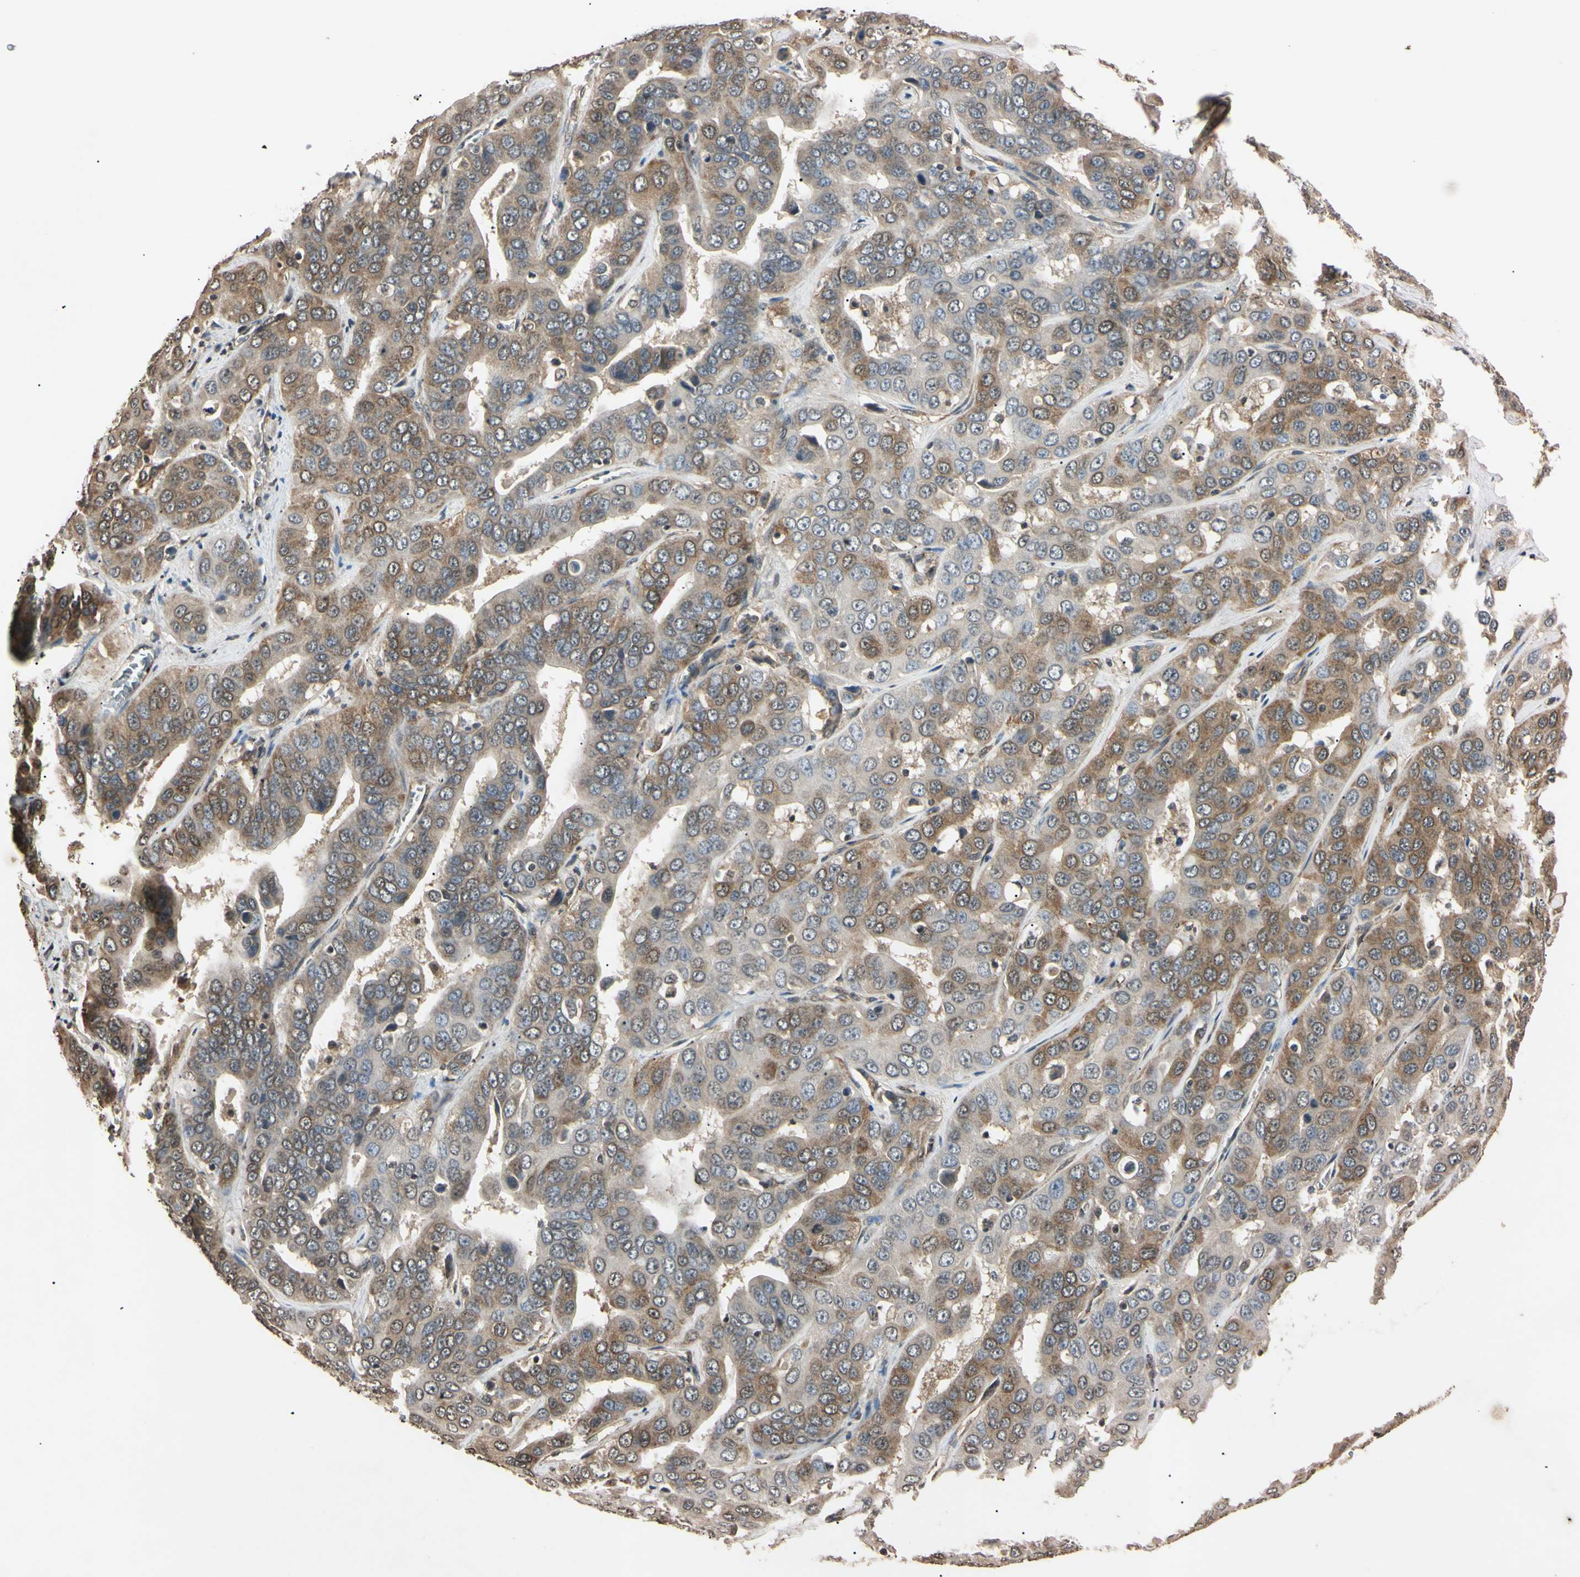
{"staining": {"intensity": "moderate", "quantity": "25%-75%", "location": "cytoplasmic/membranous"}, "tissue": "liver cancer", "cell_type": "Tumor cells", "image_type": "cancer", "snomed": [{"axis": "morphology", "description": "Cholangiocarcinoma"}, {"axis": "topography", "description": "Liver"}], "caption": "A histopathology image of human liver cancer (cholangiocarcinoma) stained for a protein exhibits moderate cytoplasmic/membranous brown staining in tumor cells.", "gene": "EPN1", "patient": {"sex": "female", "age": 52}}